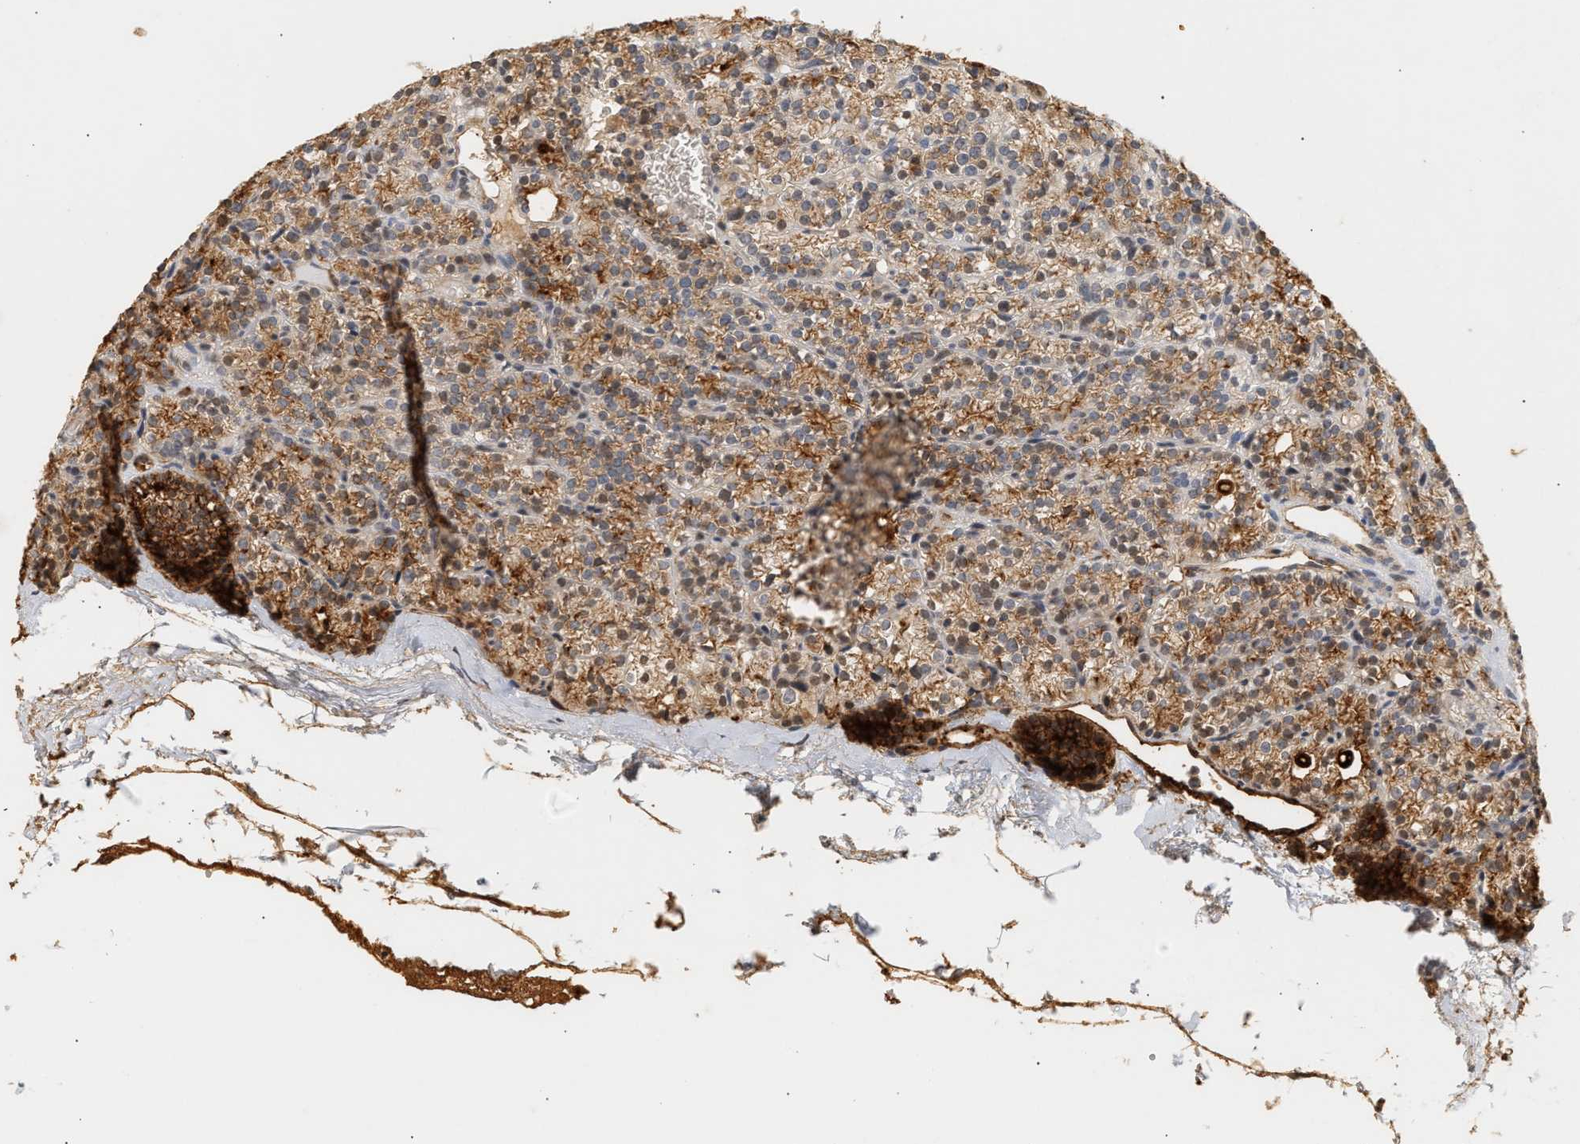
{"staining": {"intensity": "strong", "quantity": ">75%", "location": "cytoplasmic/membranous,nuclear"}, "tissue": "parathyroid gland", "cell_type": "Glandular cells", "image_type": "normal", "snomed": [{"axis": "morphology", "description": "Normal tissue, NOS"}, {"axis": "topography", "description": "Parathyroid gland"}], "caption": "DAB immunohistochemical staining of benign parathyroid gland displays strong cytoplasmic/membranous,nuclear protein expression in approximately >75% of glandular cells. (DAB (3,3'-diaminobenzidine) IHC with brightfield microscopy, high magnification).", "gene": "PLXND1", "patient": {"sex": "female", "age": 64}}